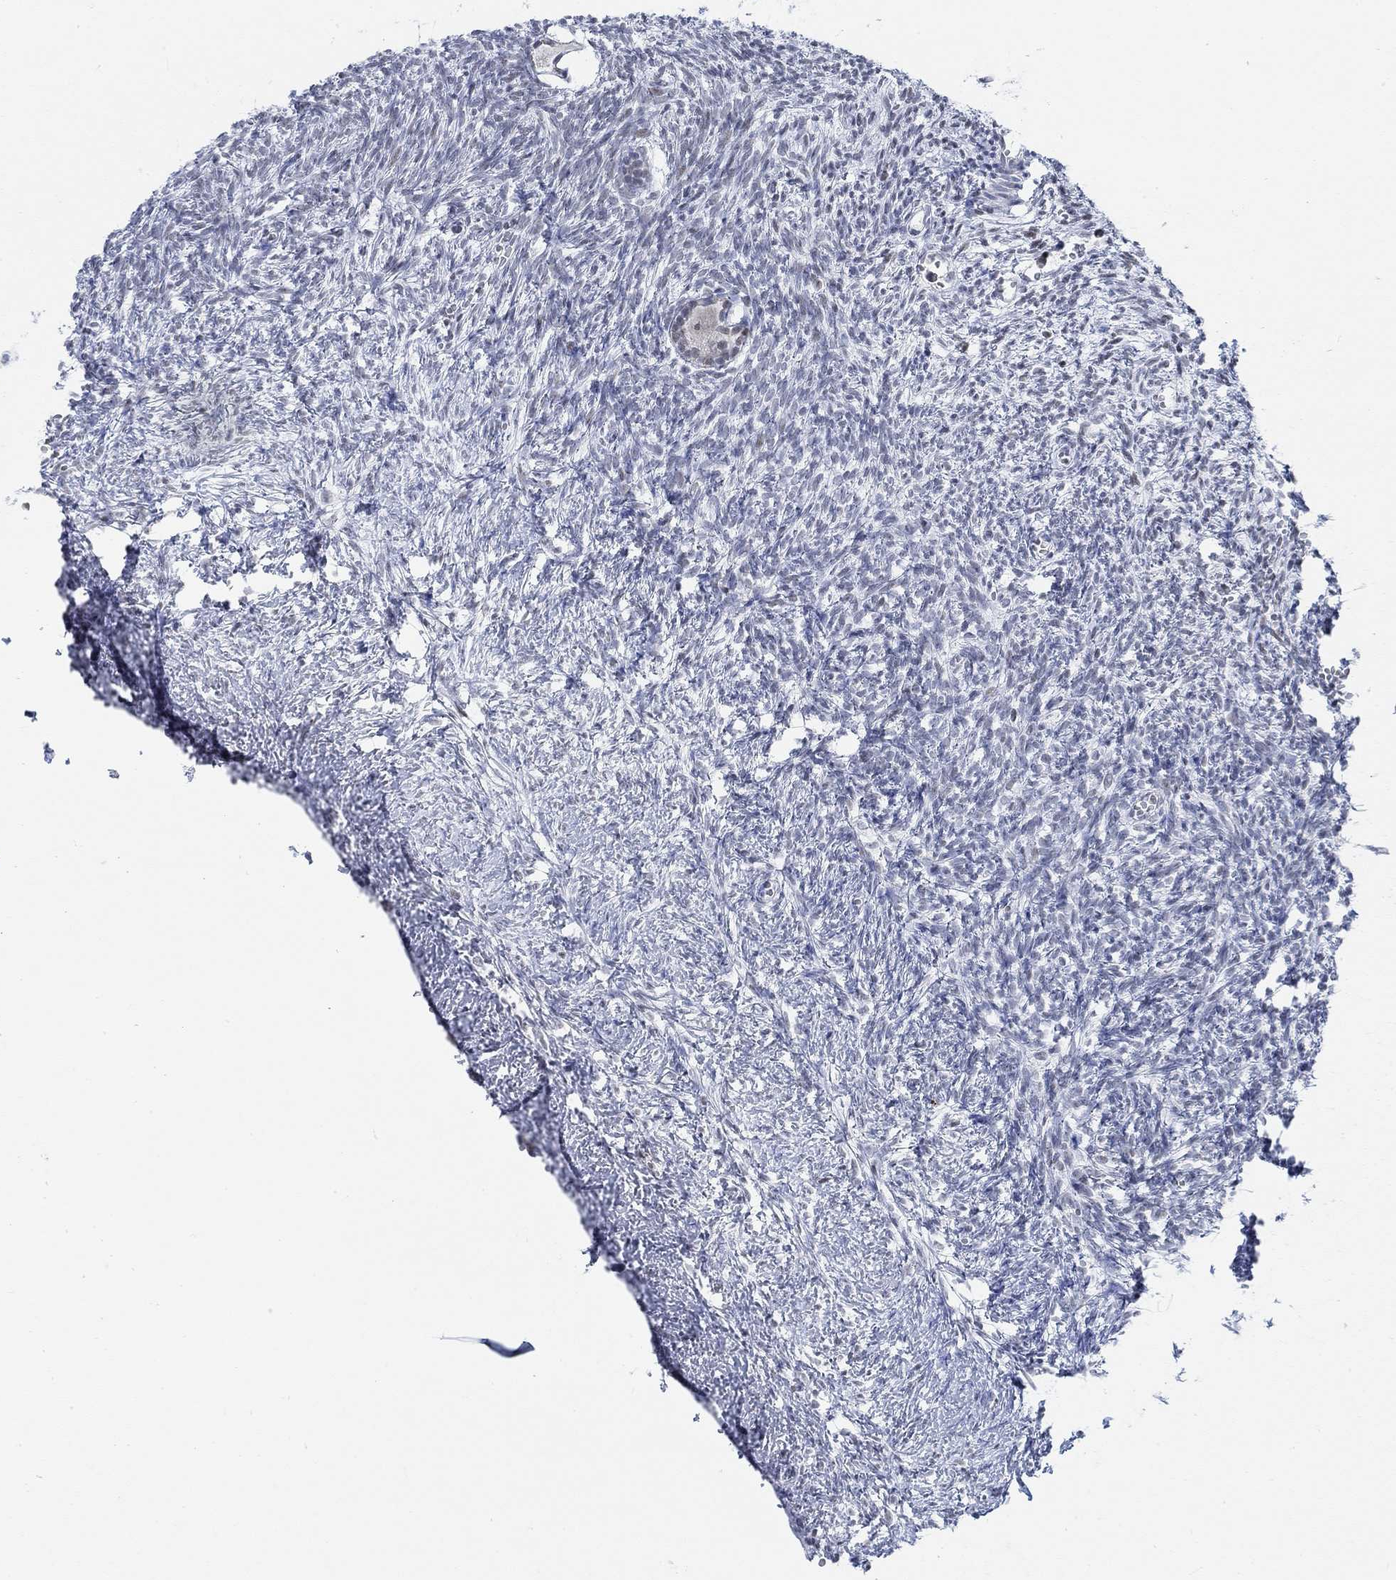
{"staining": {"intensity": "negative", "quantity": "none", "location": "none"}, "tissue": "ovary", "cell_type": "Follicle cells", "image_type": "normal", "snomed": [{"axis": "morphology", "description": "Normal tissue, NOS"}, {"axis": "topography", "description": "Ovary"}], "caption": "The image reveals no significant staining in follicle cells of ovary. (DAB immunohistochemistry with hematoxylin counter stain).", "gene": "KCNH8", "patient": {"sex": "female", "age": 43}}